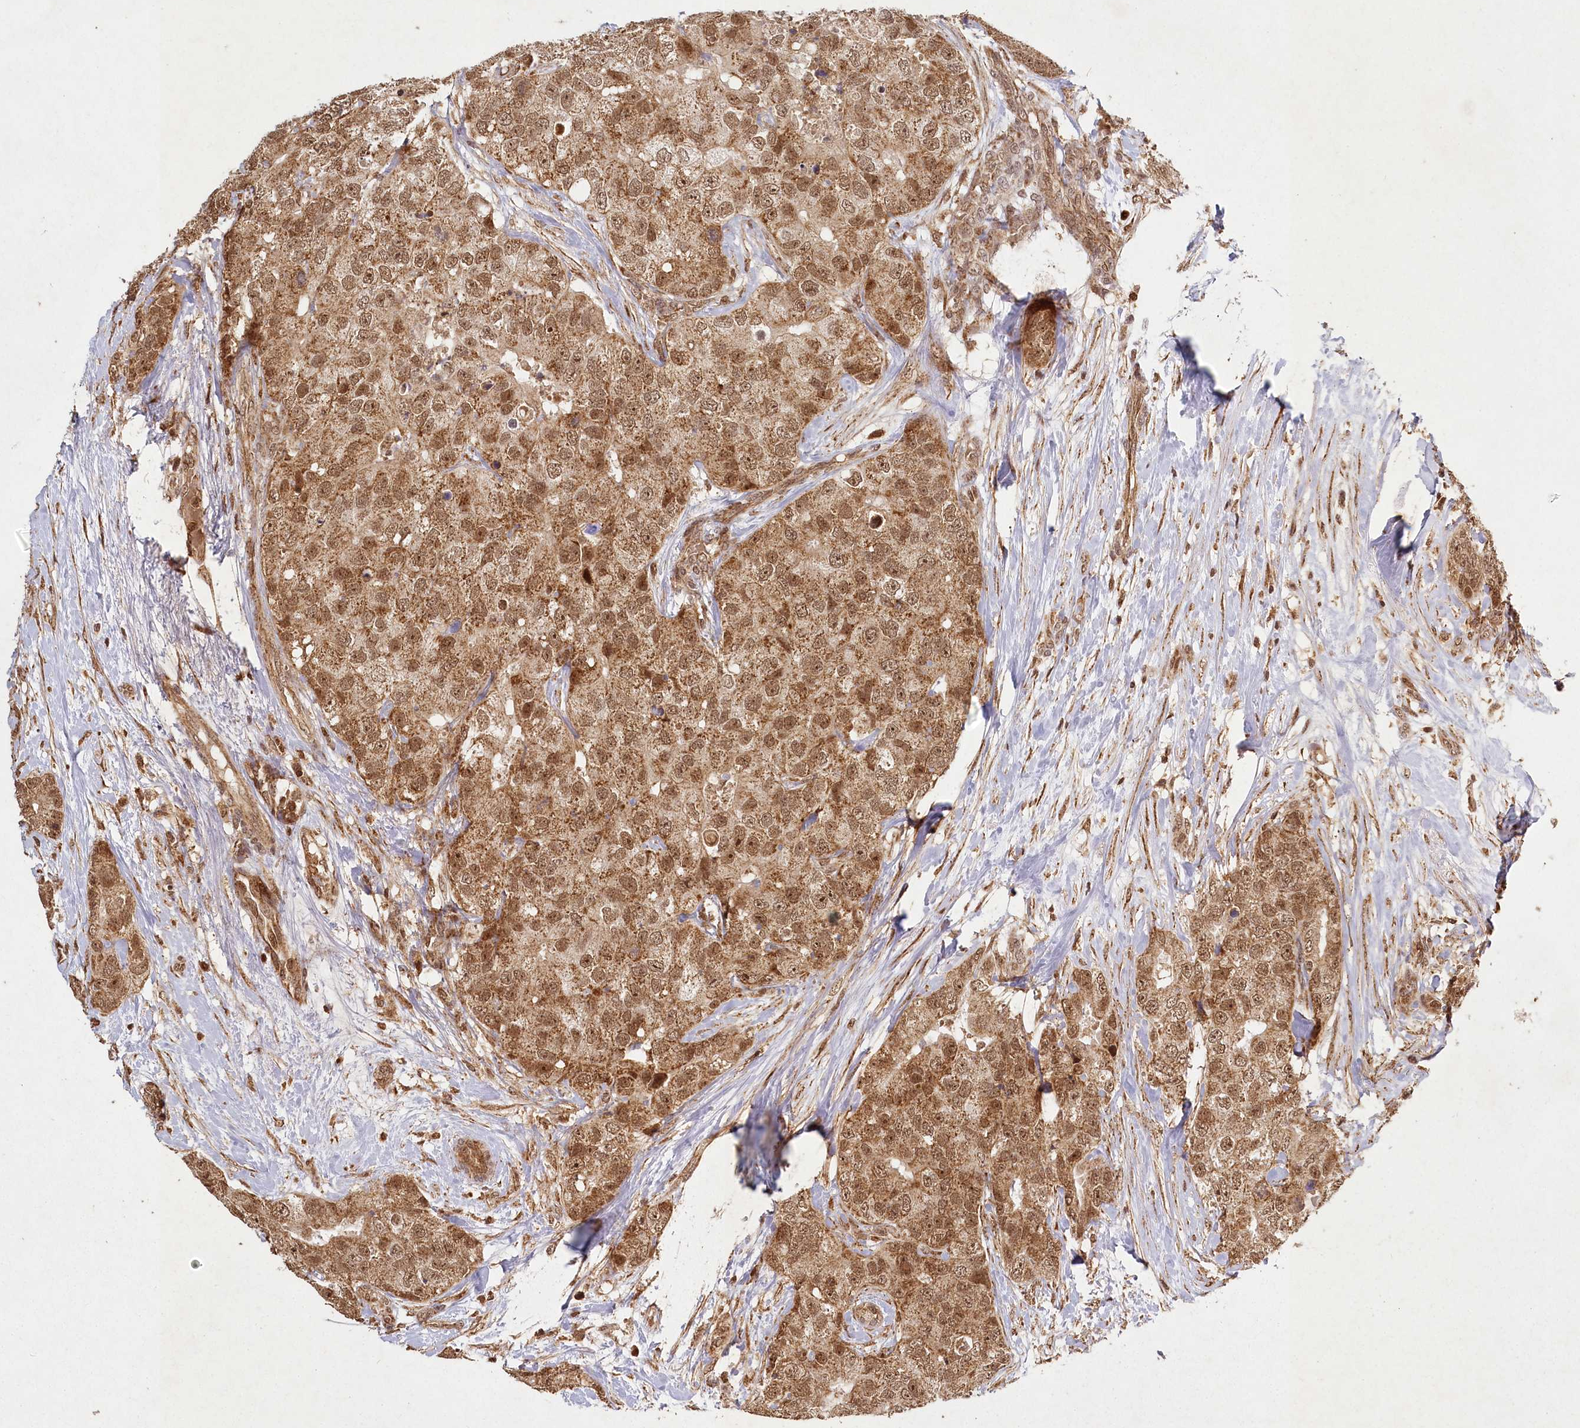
{"staining": {"intensity": "moderate", "quantity": ">75%", "location": "cytoplasmic/membranous,nuclear"}, "tissue": "breast cancer", "cell_type": "Tumor cells", "image_type": "cancer", "snomed": [{"axis": "morphology", "description": "Duct carcinoma"}, {"axis": "topography", "description": "Breast"}], "caption": "This is a histology image of immunohistochemistry (IHC) staining of infiltrating ductal carcinoma (breast), which shows moderate expression in the cytoplasmic/membranous and nuclear of tumor cells.", "gene": "MICU1", "patient": {"sex": "female", "age": 62}}